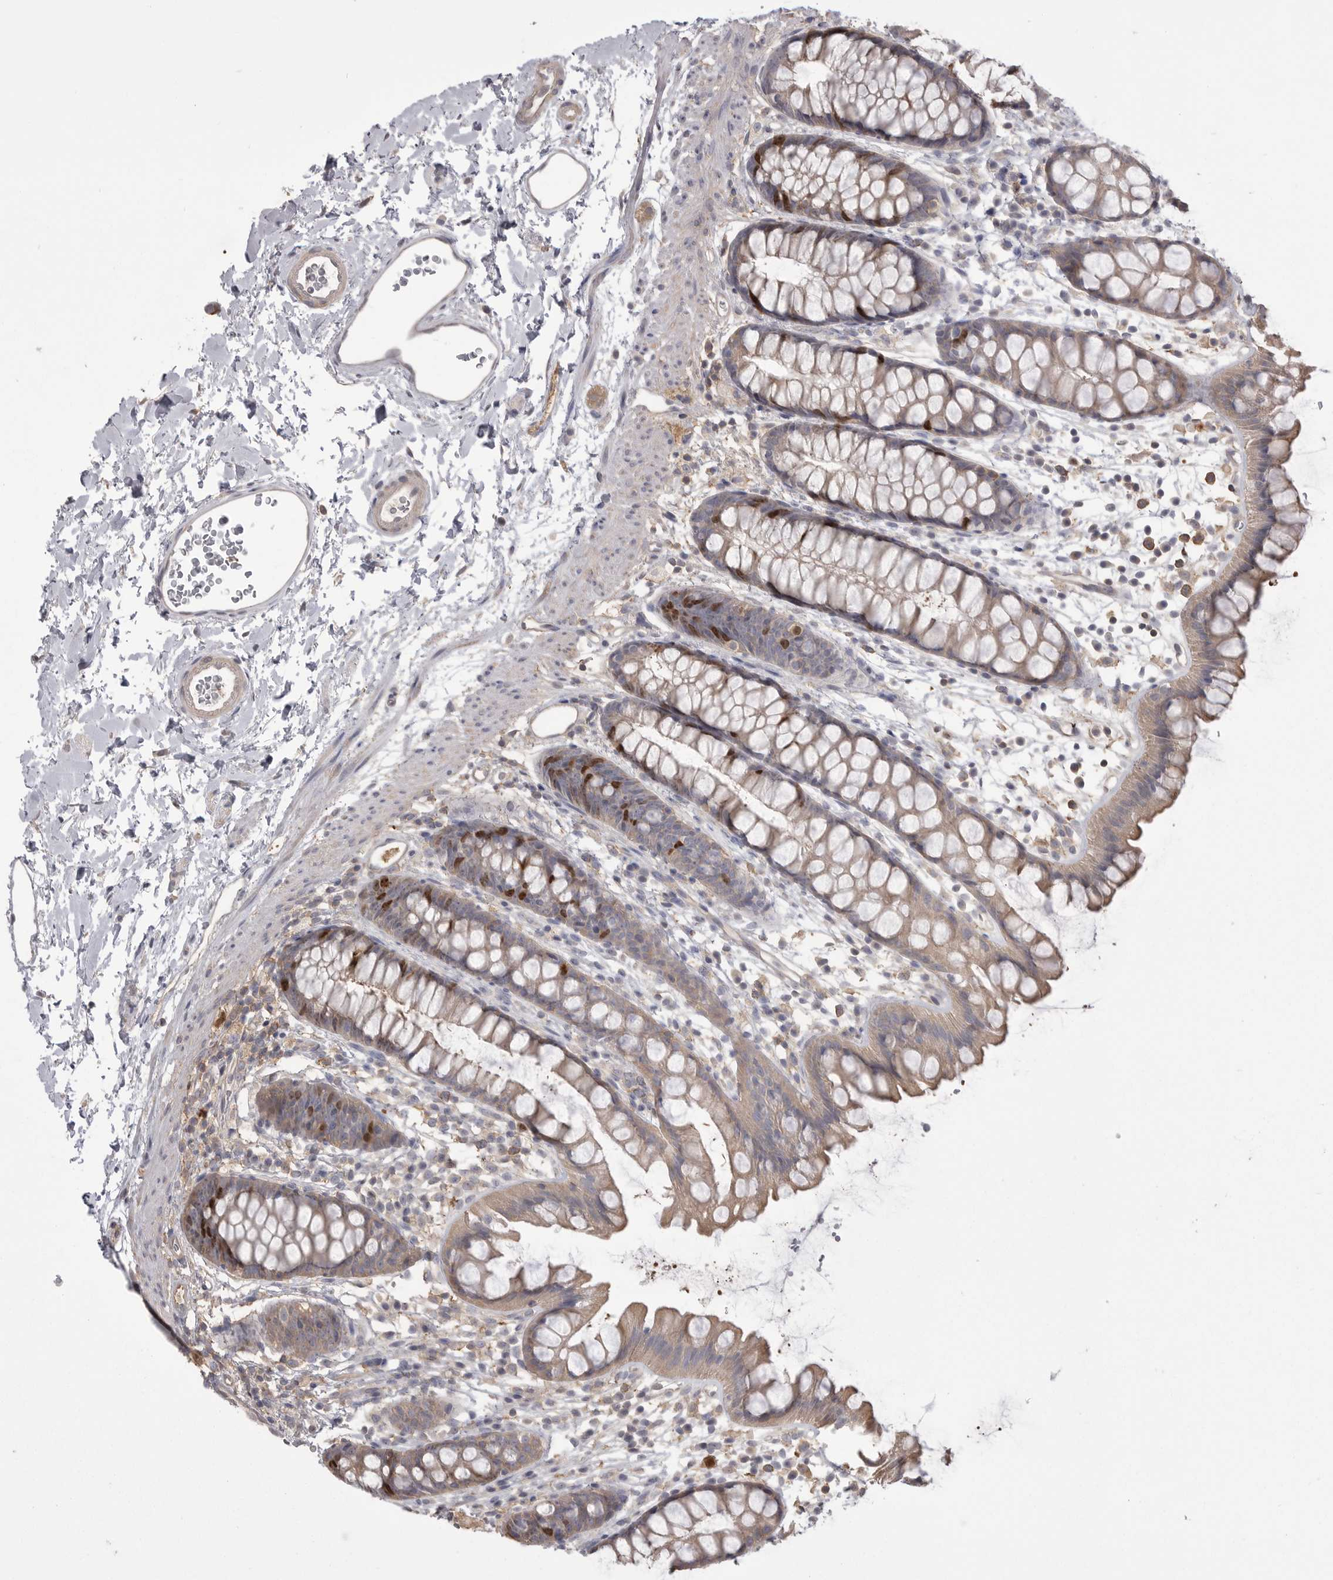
{"staining": {"intensity": "strong", "quantity": "<25%", "location": "cytoplasmic/membranous,nuclear"}, "tissue": "rectum", "cell_type": "Glandular cells", "image_type": "normal", "snomed": [{"axis": "morphology", "description": "Normal tissue, NOS"}, {"axis": "topography", "description": "Rectum"}], "caption": "Rectum stained for a protein displays strong cytoplasmic/membranous,nuclear positivity in glandular cells. (Stains: DAB in brown, nuclei in blue, Microscopy: brightfield microscopy at high magnification).", "gene": "TOP2A", "patient": {"sex": "female", "age": 65}}